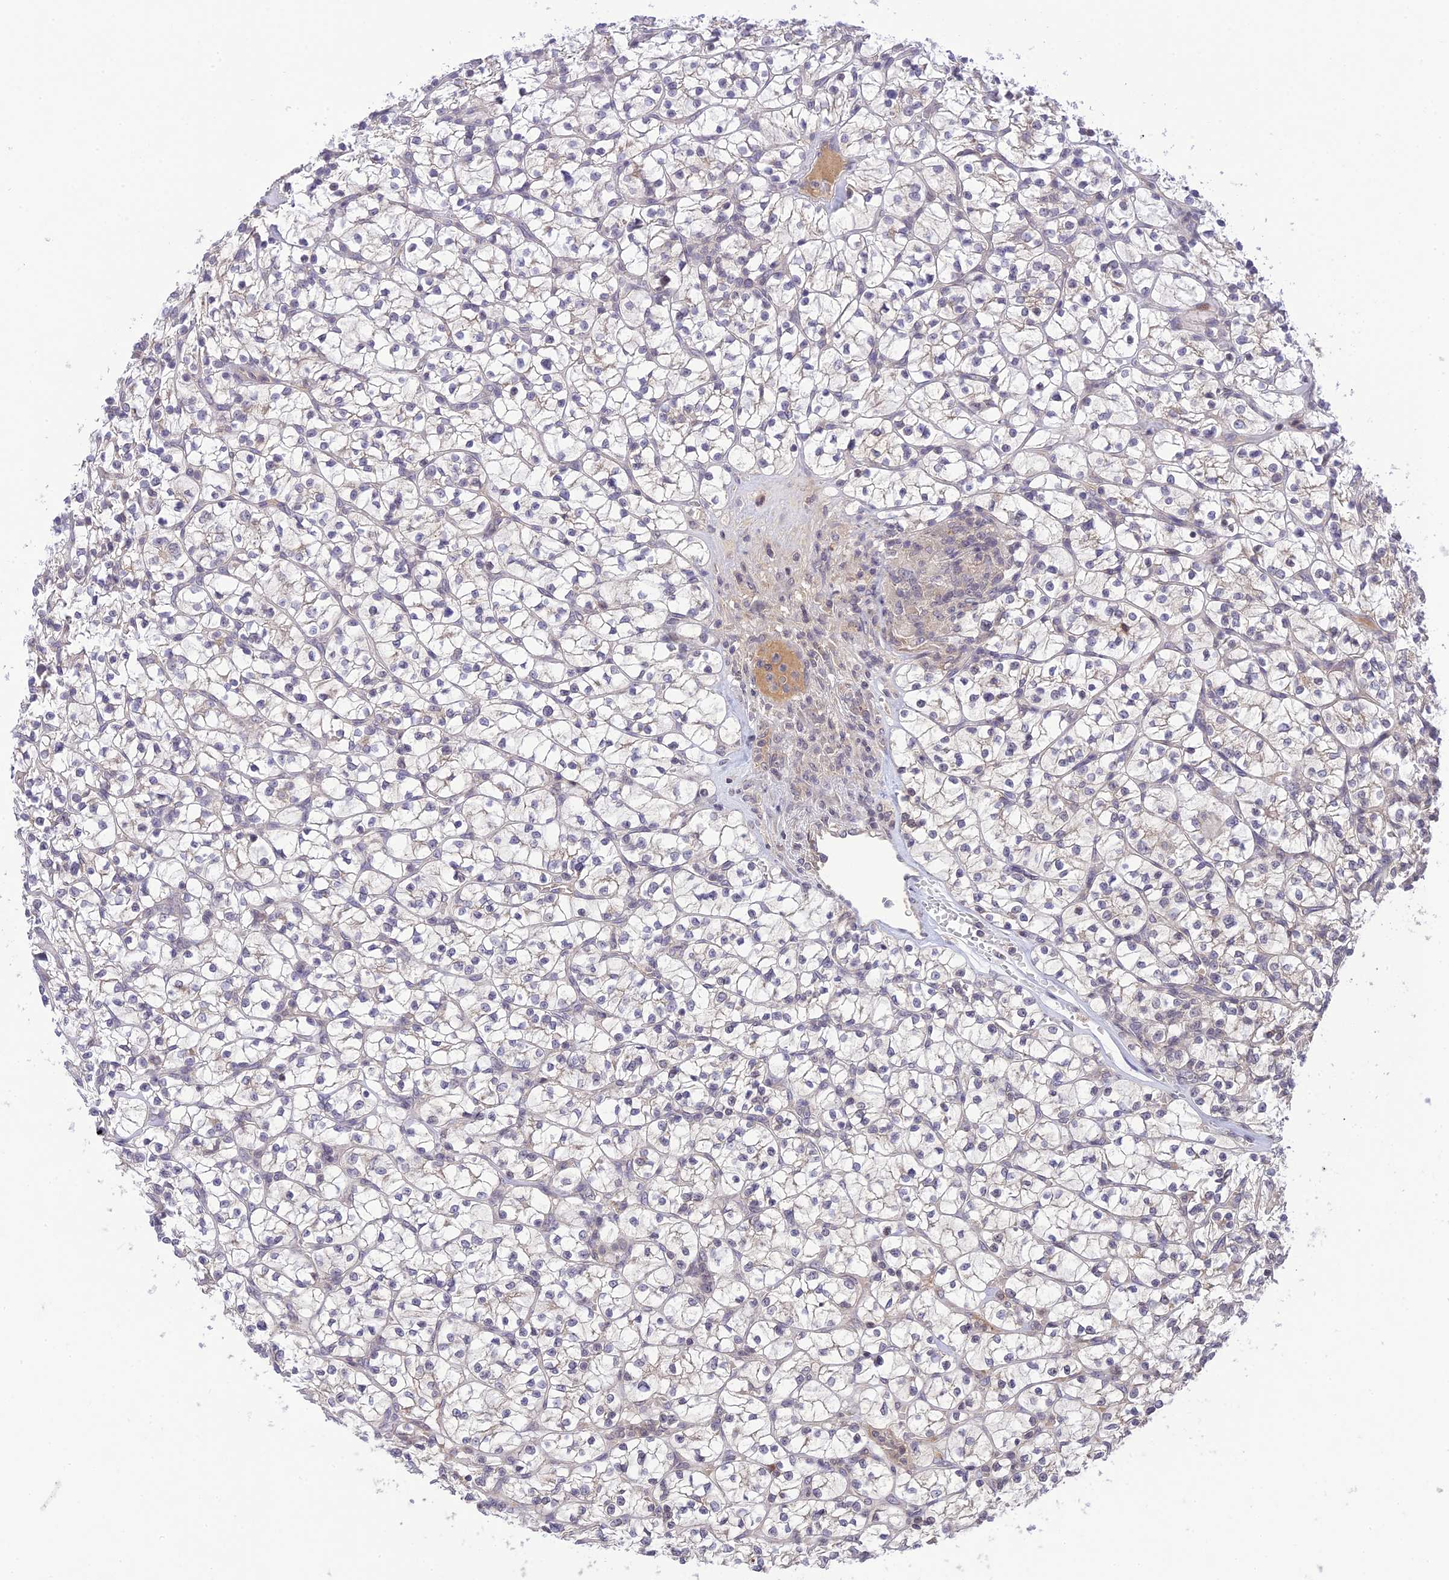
{"staining": {"intensity": "negative", "quantity": "none", "location": "none"}, "tissue": "renal cancer", "cell_type": "Tumor cells", "image_type": "cancer", "snomed": [{"axis": "morphology", "description": "Adenocarcinoma, NOS"}, {"axis": "topography", "description": "Kidney"}], "caption": "High power microscopy micrograph of an IHC histopathology image of renal adenocarcinoma, revealing no significant positivity in tumor cells.", "gene": "TEKT1", "patient": {"sex": "female", "age": 64}}